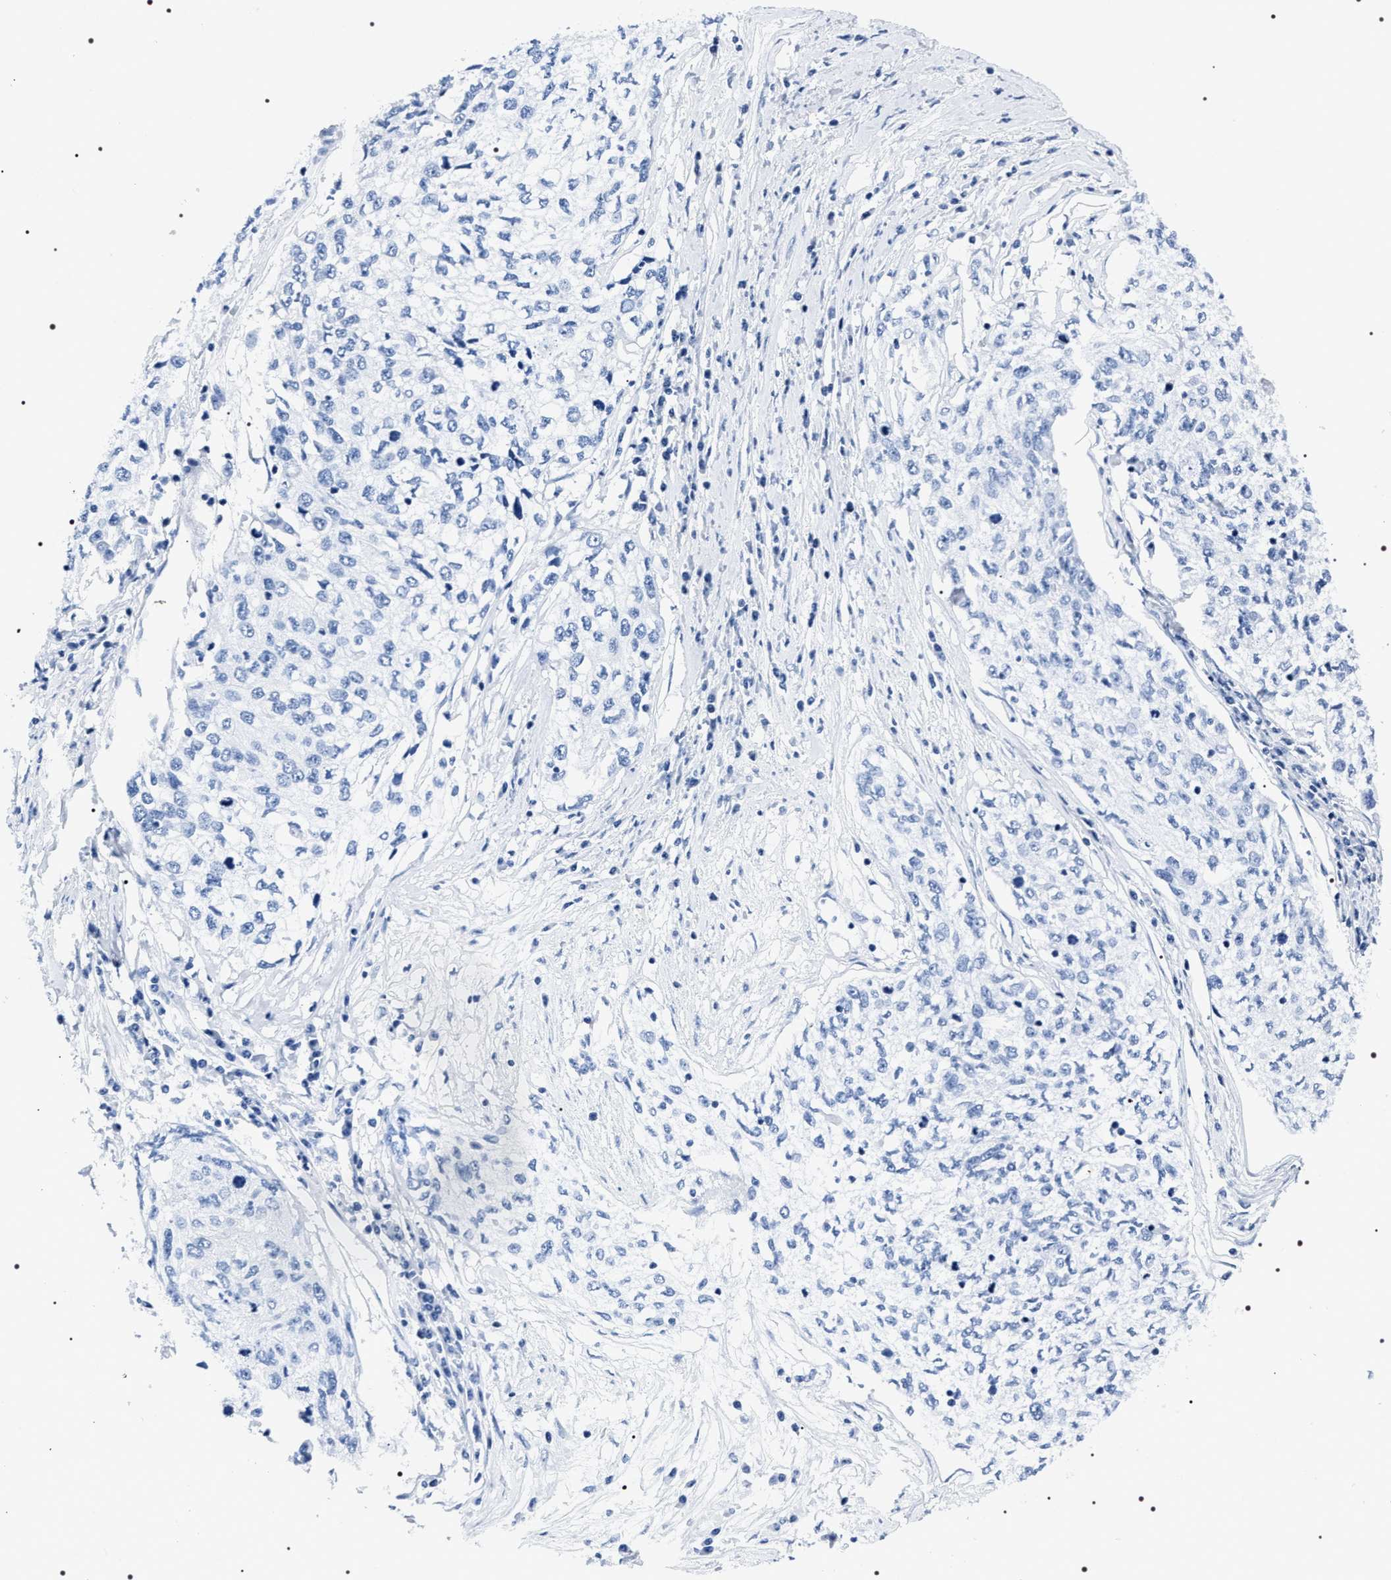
{"staining": {"intensity": "negative", "quantity": "none", "location": "none"}, "tissue": "cervical cancer", "cell_type": "Tumor cells", "image_type": "cancer", "snomed": [{"axis": "morphology", "description": "Squamous cell carcinoma, NOS"}, {"axis": "topography", "description": "Cervix"}], "caption": "This is an immunohistochemistry micrograph of human cervical cancer. There is no positivity in tumor cells.", "gene": "ADH4", "patient": {"sex": "female", "age": 57}}